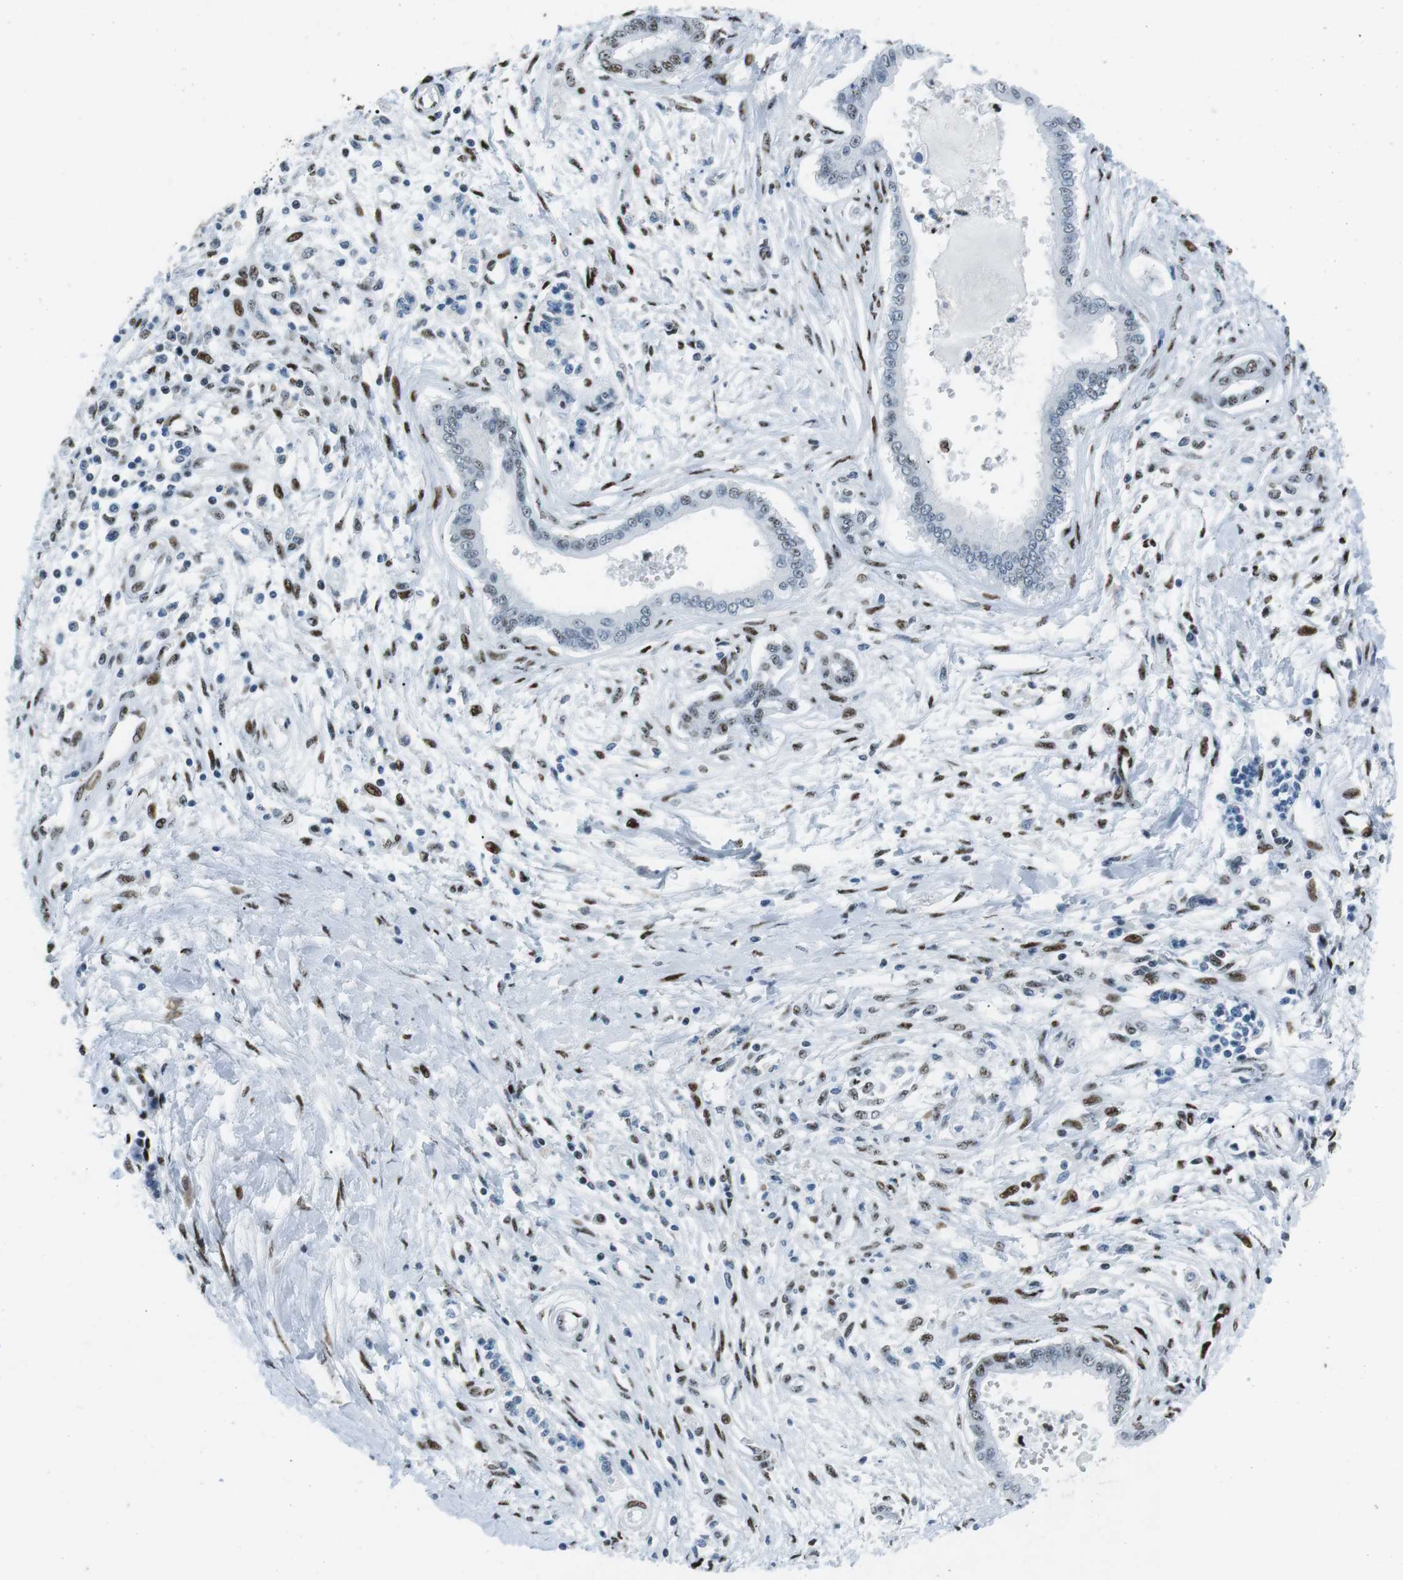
{"staining": {"intensity": "moderate", "quantity": "<25%", "location": "nuclear"}, "tissue": "pancreatic cancer", "cell_type": "Tumor cells", "image_type": "cancer", "snomed": [{"axis": "morphology", "description": "Adenocarcinoma, NOS"}, {"axis": "topography", "description": "Pancreas"}], "caption": "The histopathology image demonstrates a brown stain indicating the presence of a protein in the nuclear of tumor cells in pancreatic cancer (adenocarcinoma). The staining is performed using DAB brown chromogen to label protein expression. The nuclei are counter-stained blue using hematoxylin.", "gene": "PML", "patient": {"sex": "male", "age": 56}}